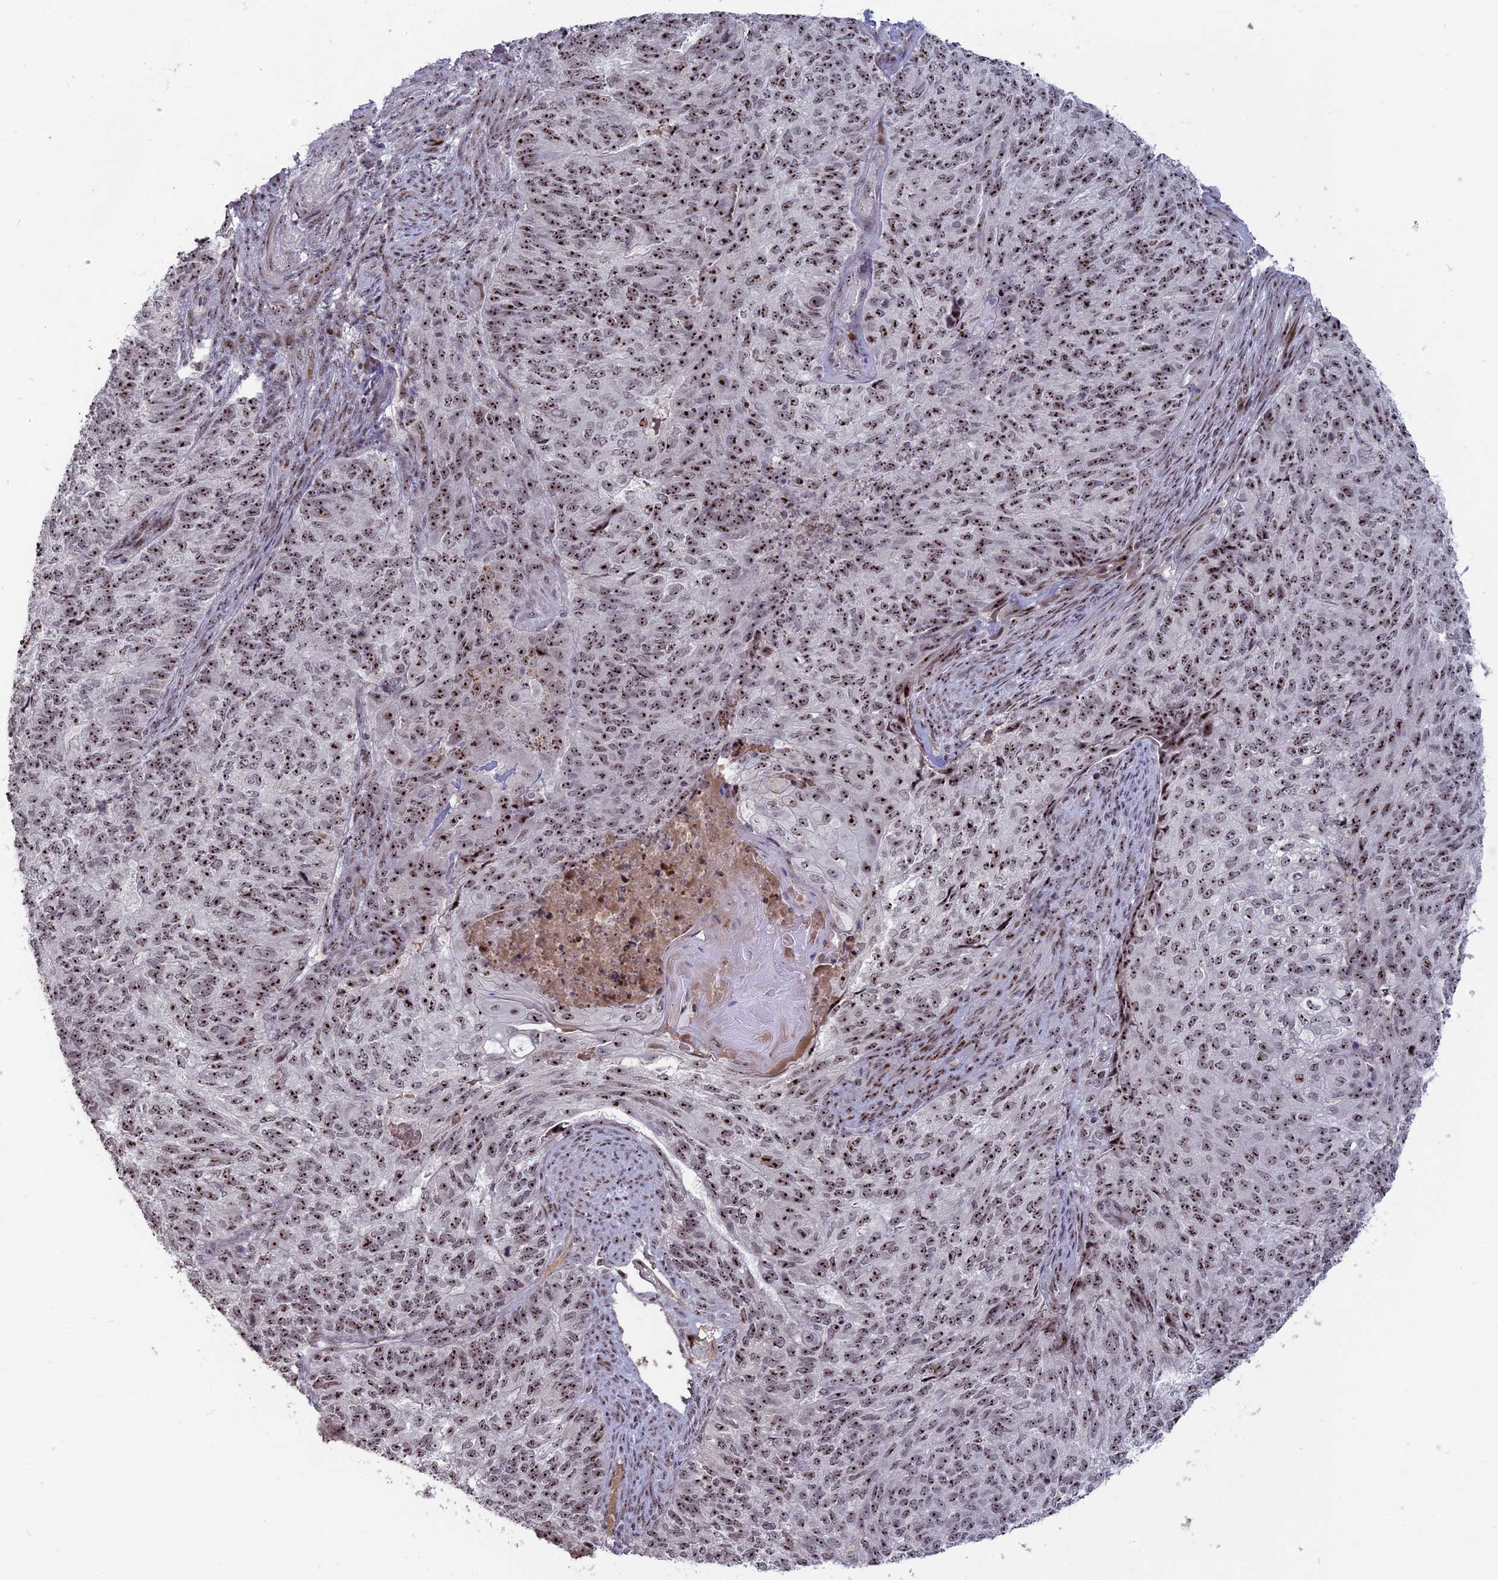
{"staining": {"intensity": "strong", "quantity": ">75%", "location": "nuclear"}, "tissue": "endometrial cancer", "cell_type": "Tumor cells", "image_type": "cancer", "snomed": [{"axis": "morphology", "description": "Adenocarcinoma, NOS"}, {"axis": "topography", "description": "Endometrium"}], "caption": "This histopathology image displays immunohistochemistry (IHC) staining of human endometrial cancer, with high strong nuclear positivity in approximately >75% of tumor cells.", "gene": "FAM131A", "patient": {"sex": "female", "age": 32}}